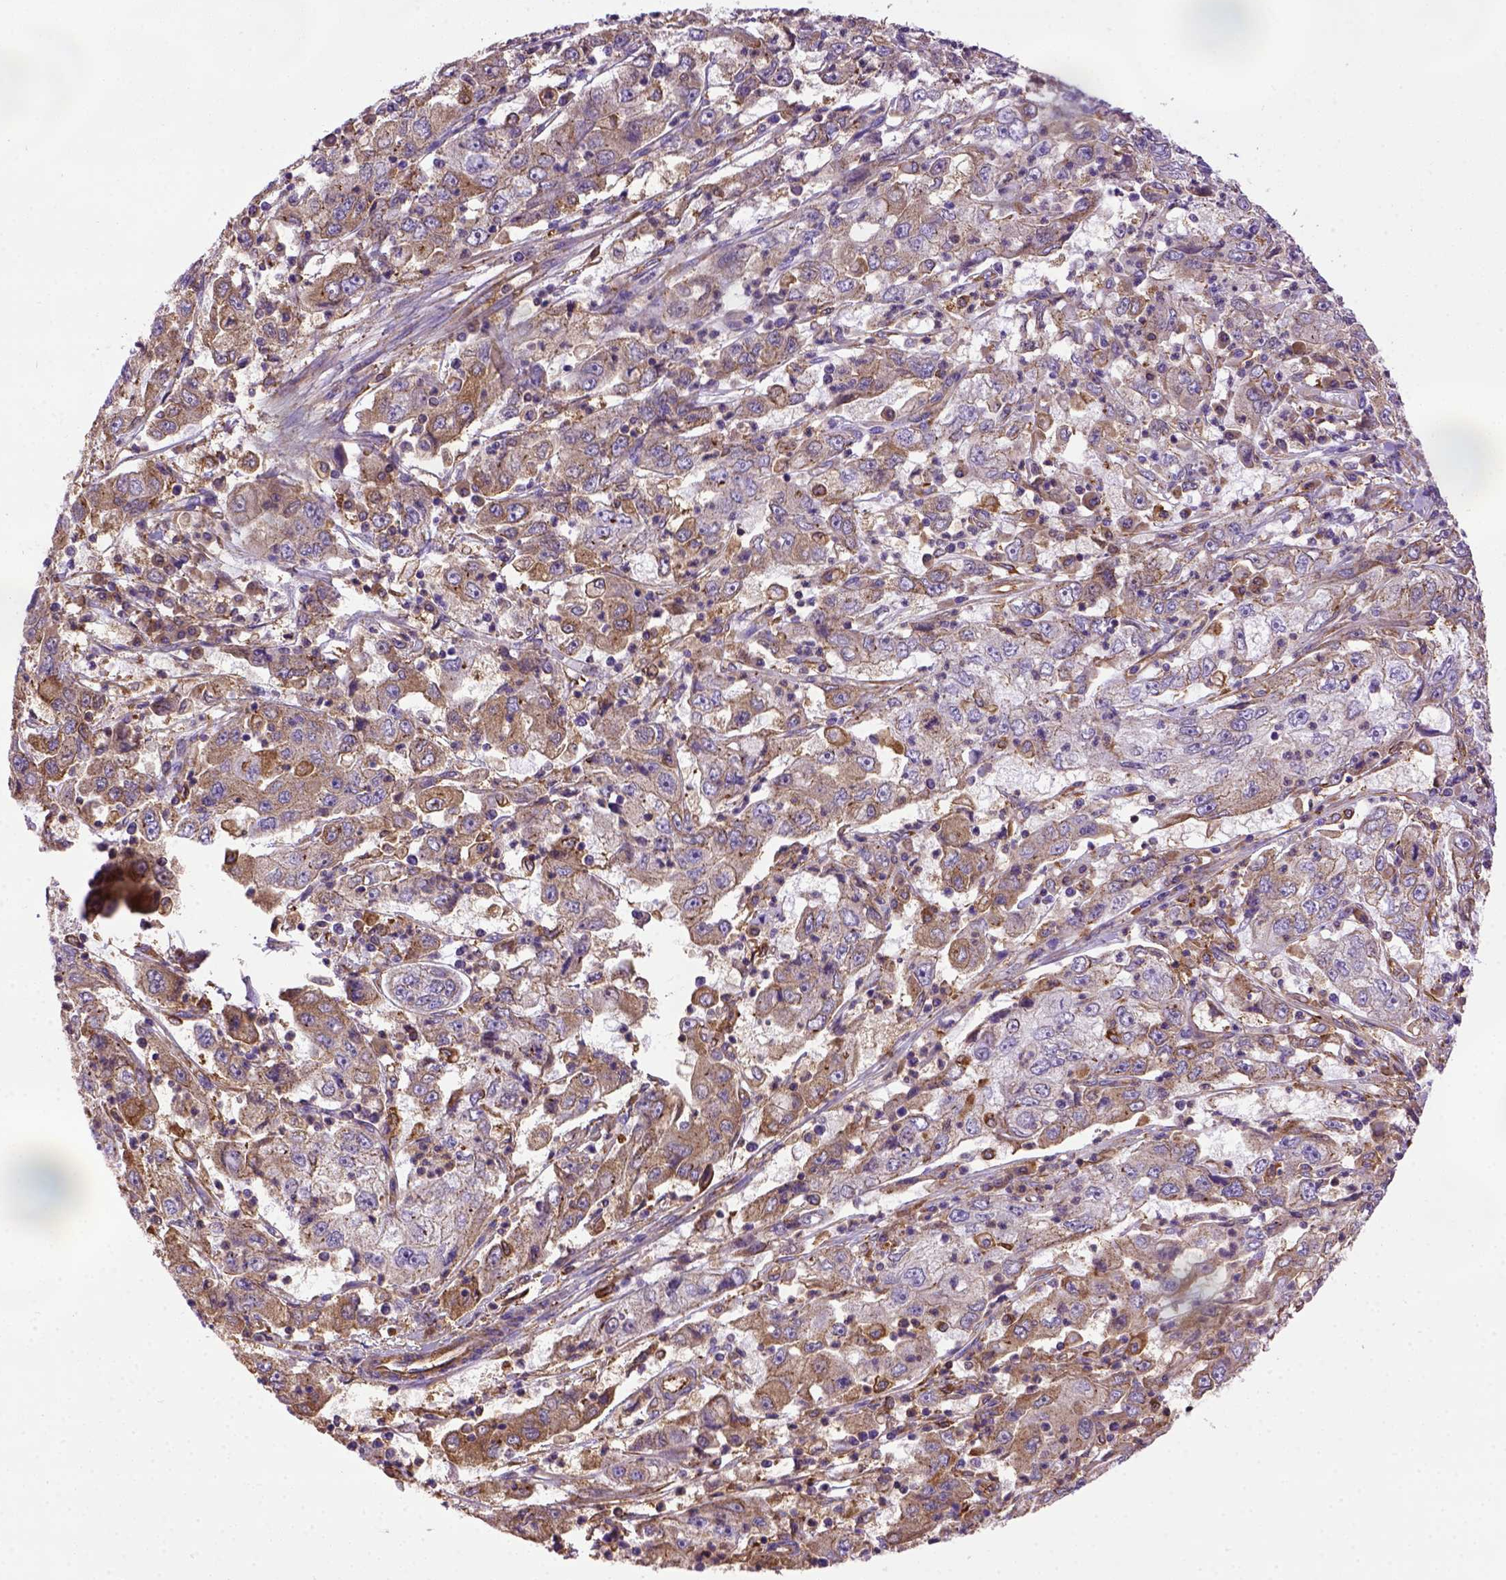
{"staining": {"intensity": "weak", "quantity": "25%-75%", "location": "cytoplasmic/membranous"}, "tissue": "cervical cancer", "cell_type": "Tumor cells", "image_type": "cancer", "snomed": [{"axis": "morphology", "description": "Squamous cell carcinoma, NOS"}, {"axis": "topography", "description": "Cervix"}], "caption": "IHC micrograph of cervical squamous cell carcinoma stained for a protein (brown), which demonstrates low levels of weak cytoplasmic/membranous expression in about 25%-75% of tumor cells.", "gene": "MVP", "patient": {"sex": "female", "age": 36}}